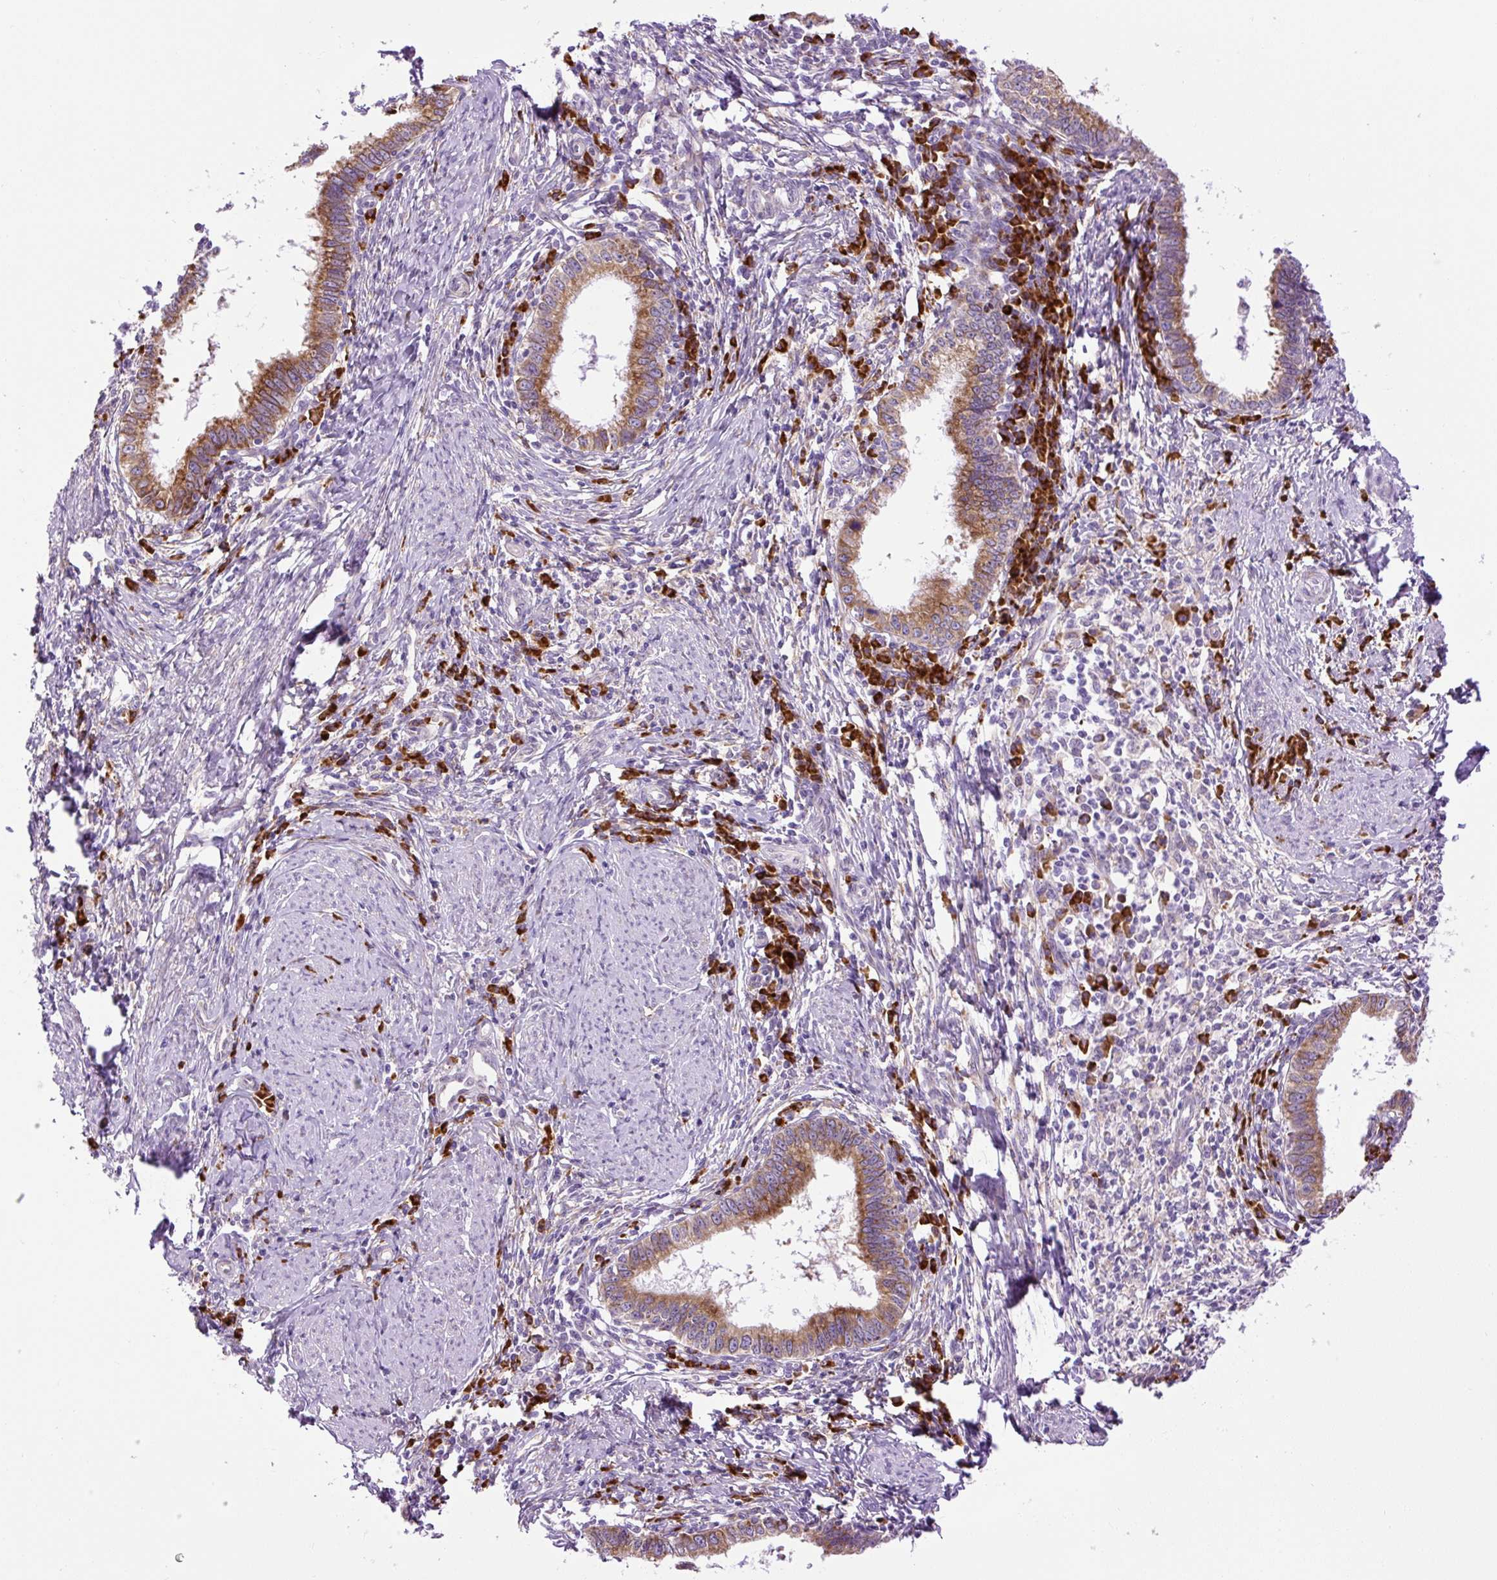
{"staining": {"intensity": "moderate", "quantity": ">75%", "location": "cytoplasmic/membranous"}, "tissue": "cervical cancer", "cell_type": "Tumor cells", "image_type": "cancer", "snomed": [{"axis": "morphology", "description": "Adenocarcinoma, NOS"}, {"axis": "topography", "description": "Cervix"}], "caption": "This is an image of immunohistochemistry staining of cervical cancer (adenocarcinoma), which shows moderate expression in the cytoplasmic/membranous of tumor cells.", "gene": "DDOST", "patient": {"sex": "female", "age": 36}}